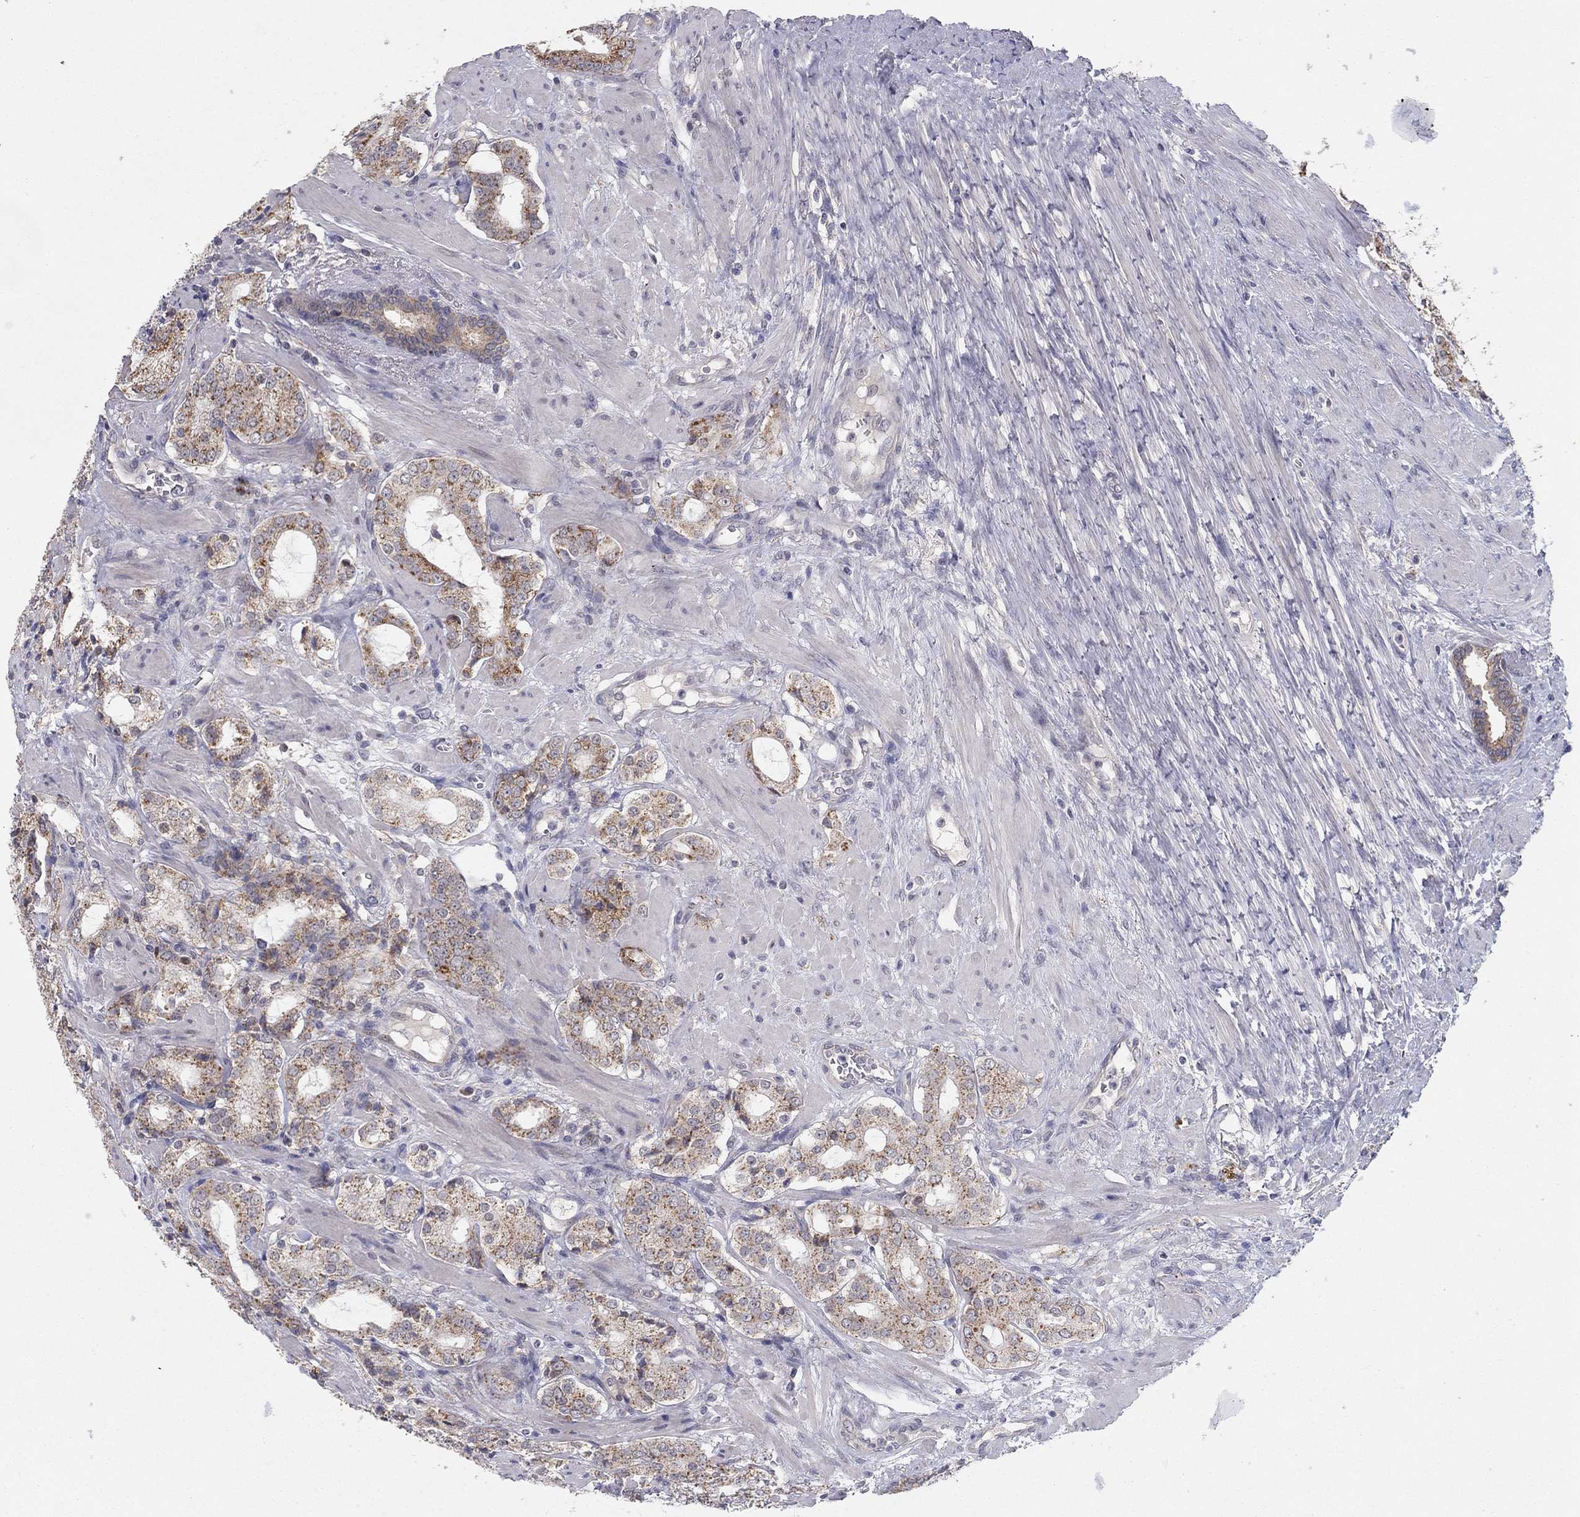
{"staining": {"intensity": "moderate", "quantity": "25%-75%", "location": "cytoplasmic/membranous"}, "tissue": "prostate cancer", "cell_type": "Tumor cells", "image_type": "cancer", "snomed": [{"axis": "morphology", "description": "Adenocarcinoma, NOS"}, {"axis": "topography", "description": "Prostate"}], "caption": "Immunohistochemistry (IHC) (DAB) staining of prostate adenocarcinoma shows moderate cytoplasmic/membranous protein positivity in approximately 25%-75% of tumor cells.", "gene": "CRACDL", "patient": {"sex": "male", "age": 66}}